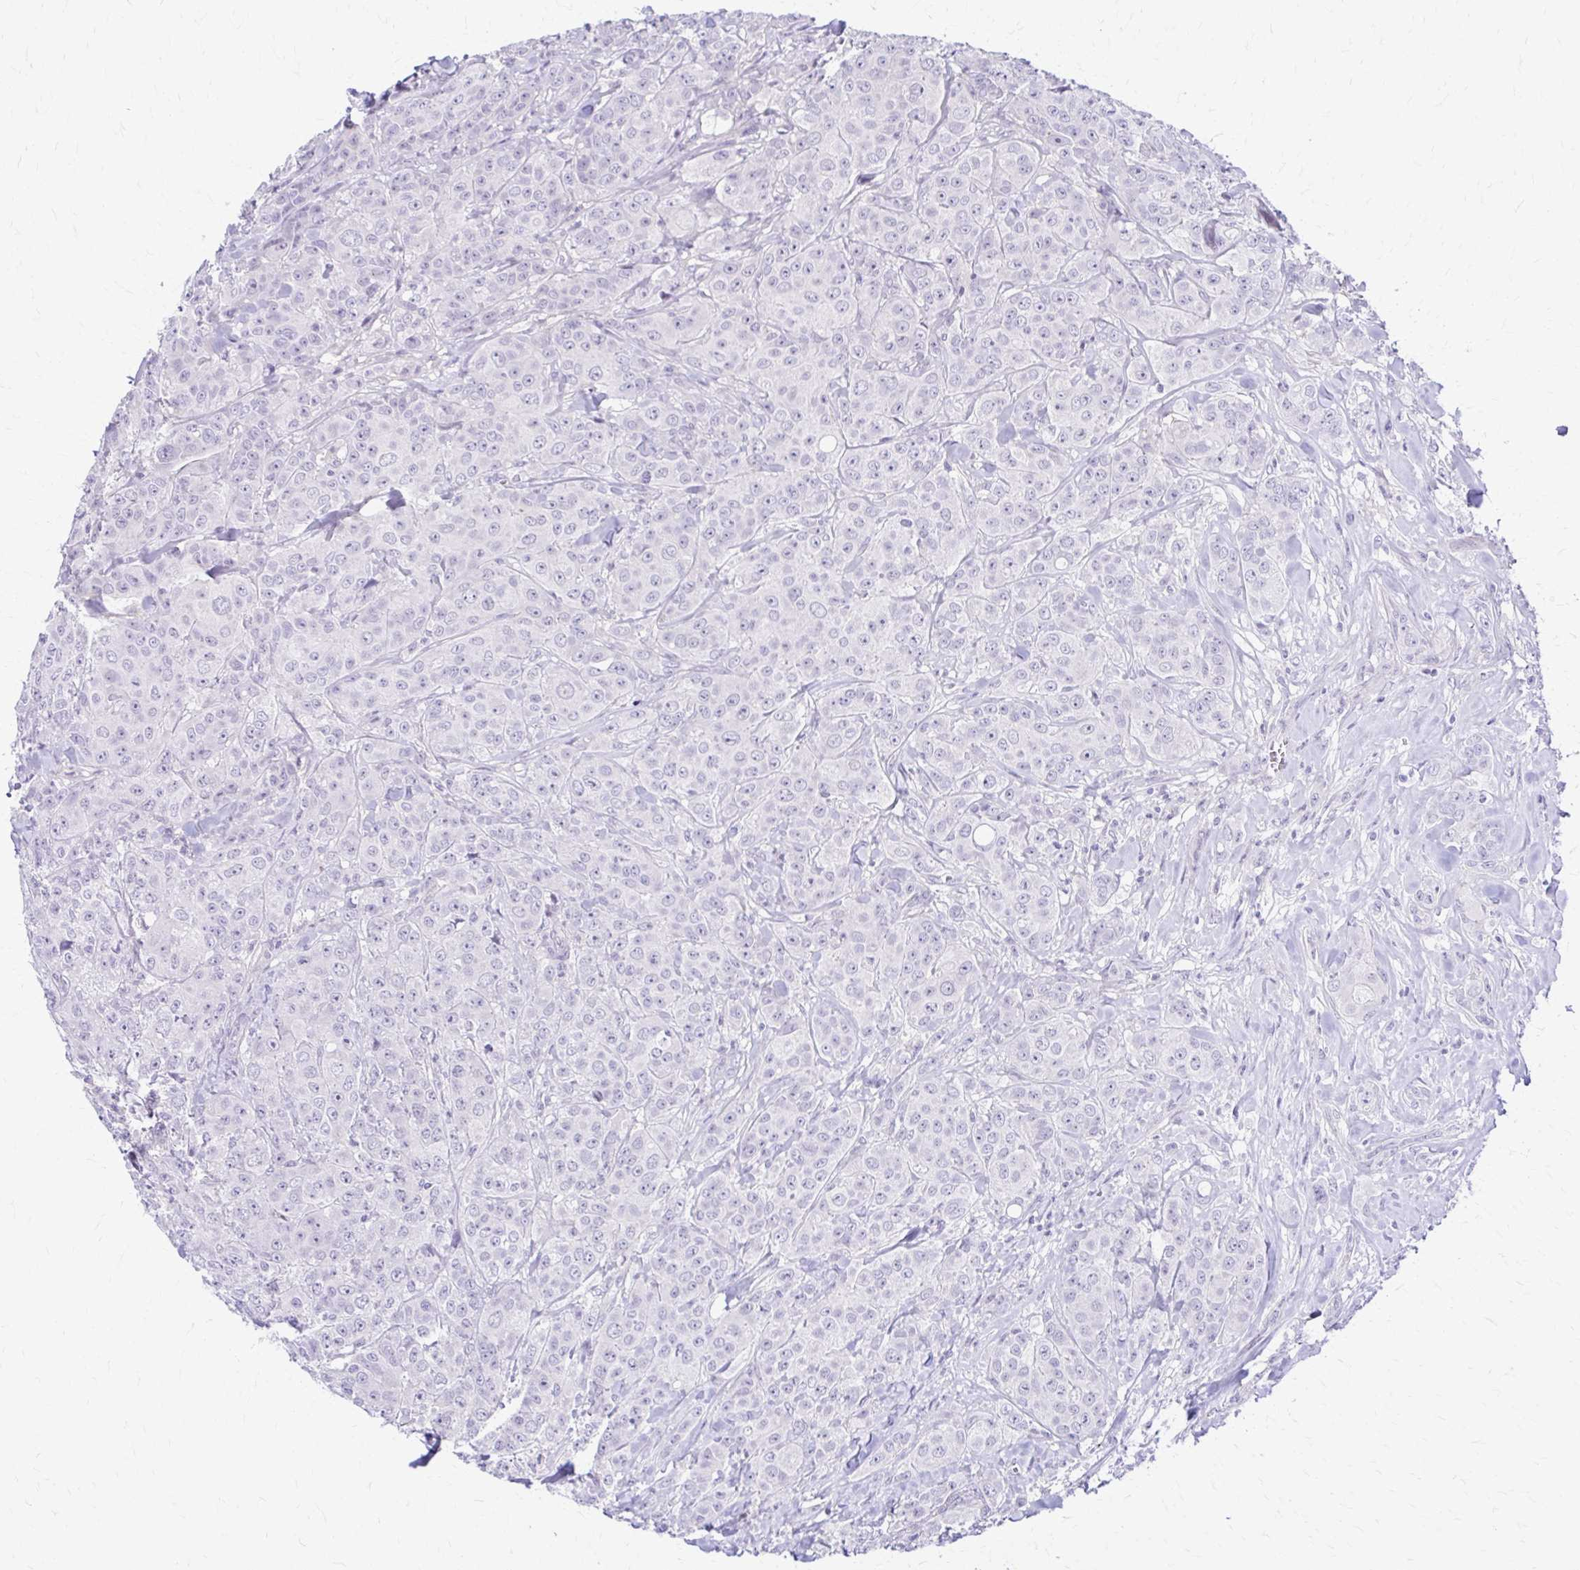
{"staining": {"intensity": "negative", "quantity": "none", "location": "none"}, "tissue": "breast cancer", "cell_type": "Tumor cells", "image_type": "cancer", "snomed": [{"axis": "morphology", "description": "Normal tissue, NOS"}, {"axis": "morphology", "description": "Duct carcinoma"}, {"axis": "topography", "description": "Breast"}], "caption": "Infiltrating ductal carcinoma (breast) stained for a protein using IHC shows no staining tumor cells.", "gene": "RHOBTB2", "patient": {"sex": "female", "age": 43}}